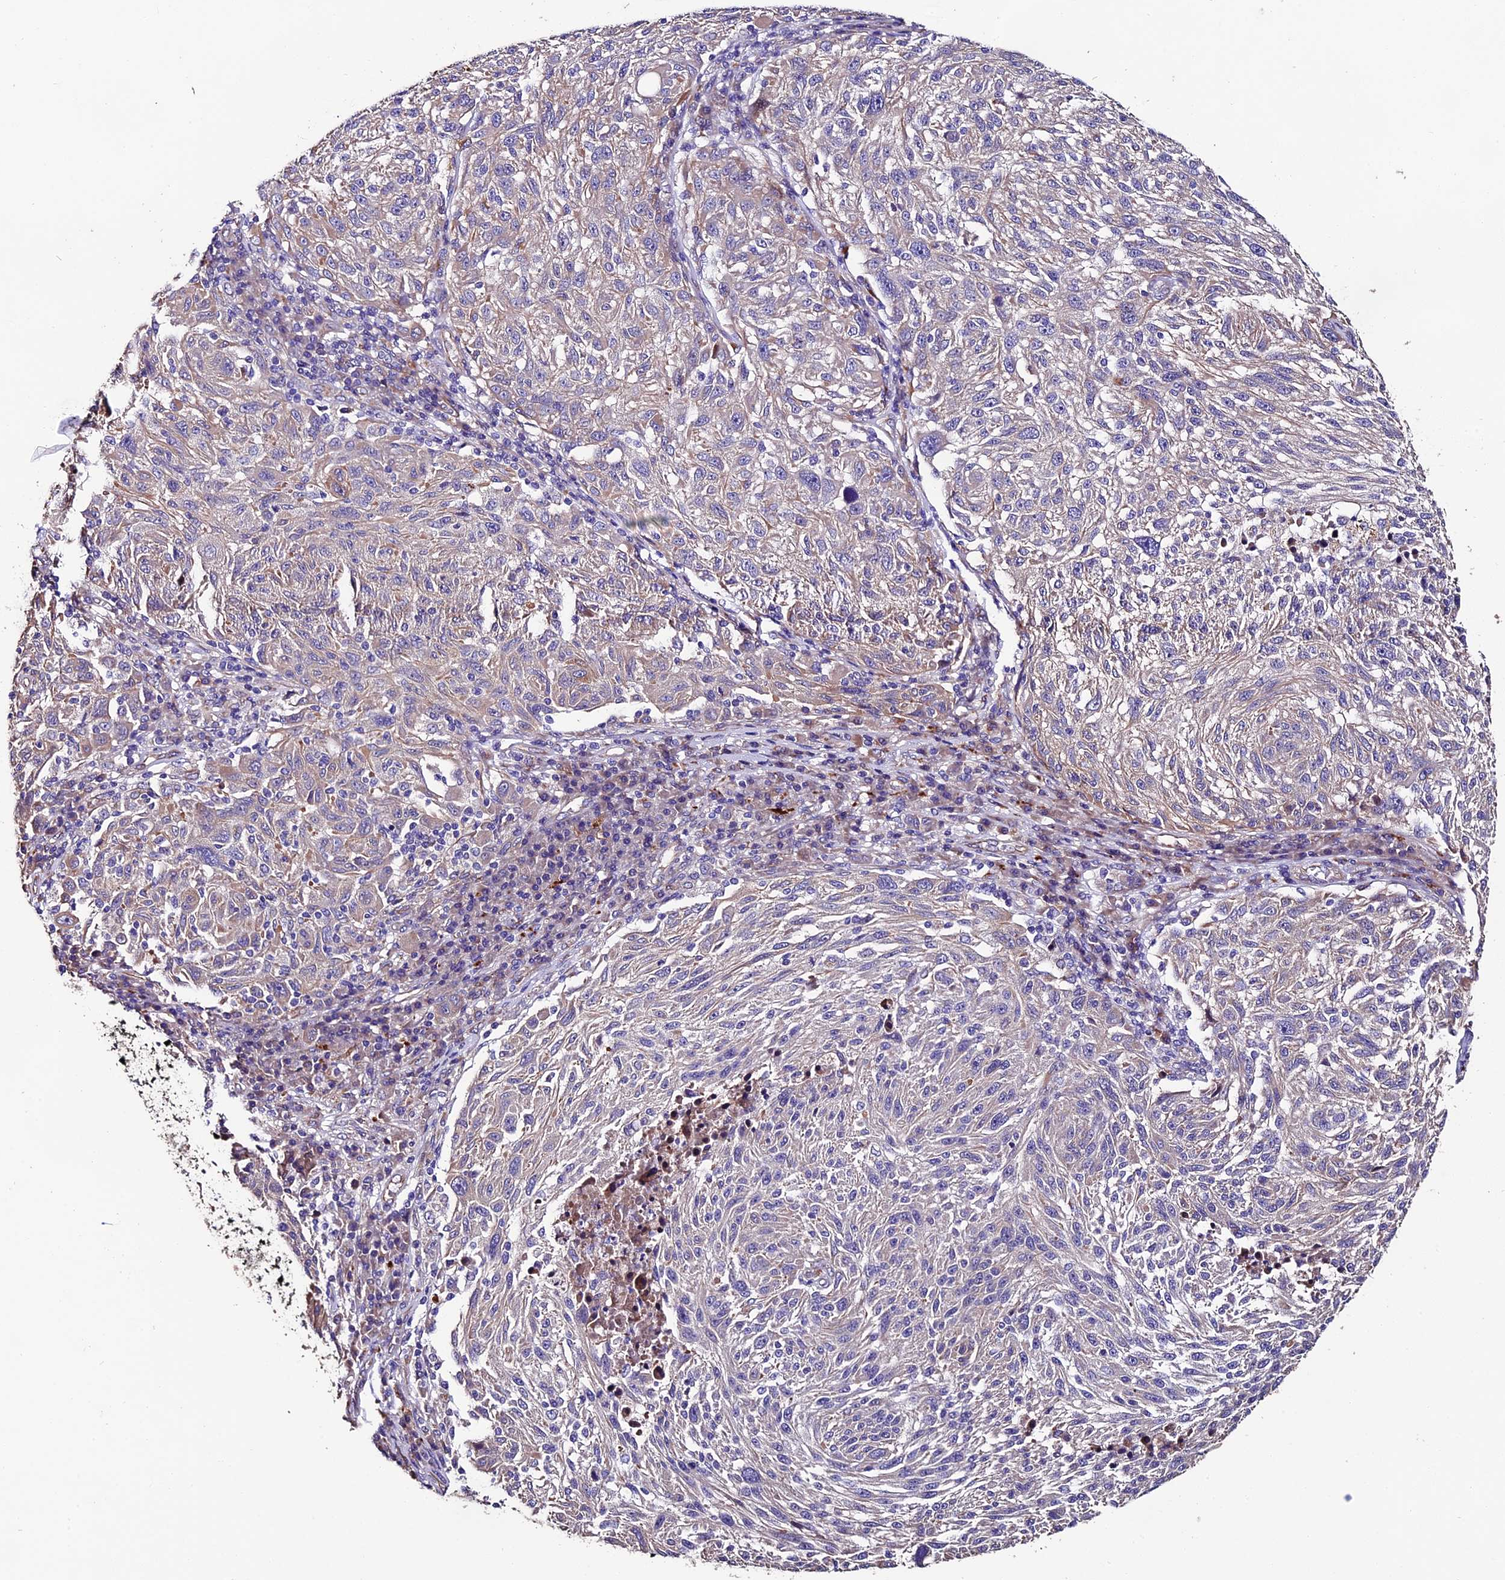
{"staining": {"intensity": "weak", "quantity": "25%-75%", "location": "cytoplasmic/membranous"}, "tissue": "melanoma", "cell_type": "Tumor cells", "image_type": "cancer", "snomed": [{"axis": "morphology", "description": "Malignant melanoma, NOS"}, {"axis": "topography", "description": "Skin"}], "caption": "High-magnification brightfield microscopy of malignant melanoma stained with DAB (brown) and counterstained with hematoxylin (blue). tumor cells exhibit weak cytoplasmic/membranous staining is seen in approximately25%-75% of cells. The protein of interest is shown in brown color, while the nuclei are stained blue.", "gene": "CLN5", "patient": {"sex": "male", "age": 53}}